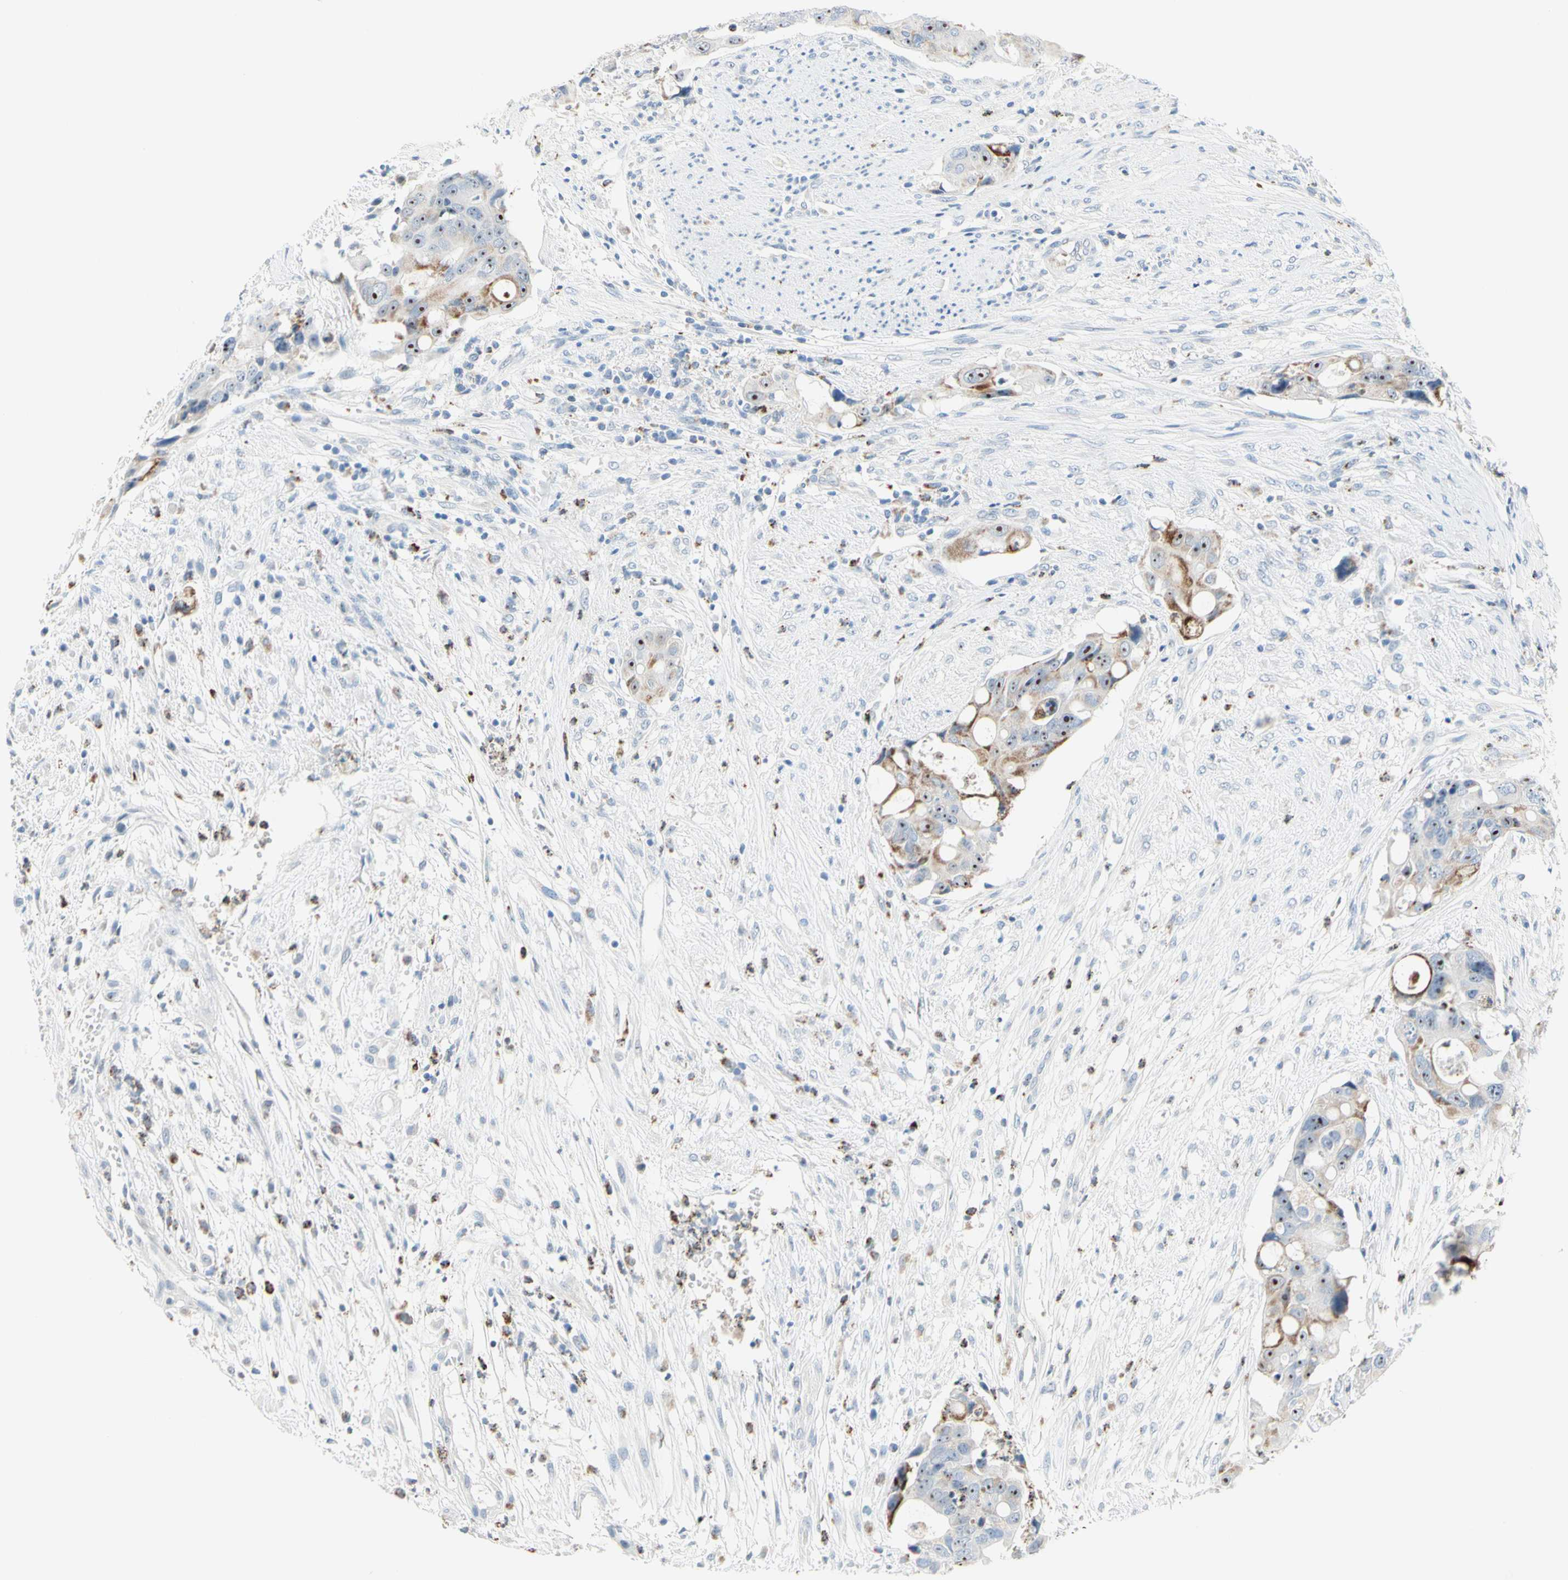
{"staining": {"intensity": "moderate", "quantity": ">75%", "location": "cytoplasmic/membranous,nuclear"}, "tissue": "colorectal cancer", "cell_type": "Tumor cells", "image_type": "cancer", "snomed": [{"axis": "morphology", "description": "Adenocarcinoma, NOS"}, {"axis": "topography", "description": "Colon"}], "caption": "This micrograph demonstrates immunohistochemistry (IHC) staining of adenocarcinoma (colorectal), with medium moderate cytoplasmic/membranous and nuclear expression in about >75% of tumor cells.", "gene": "CYSLTR1", "patient": {"sex": "female", "age": 57}}